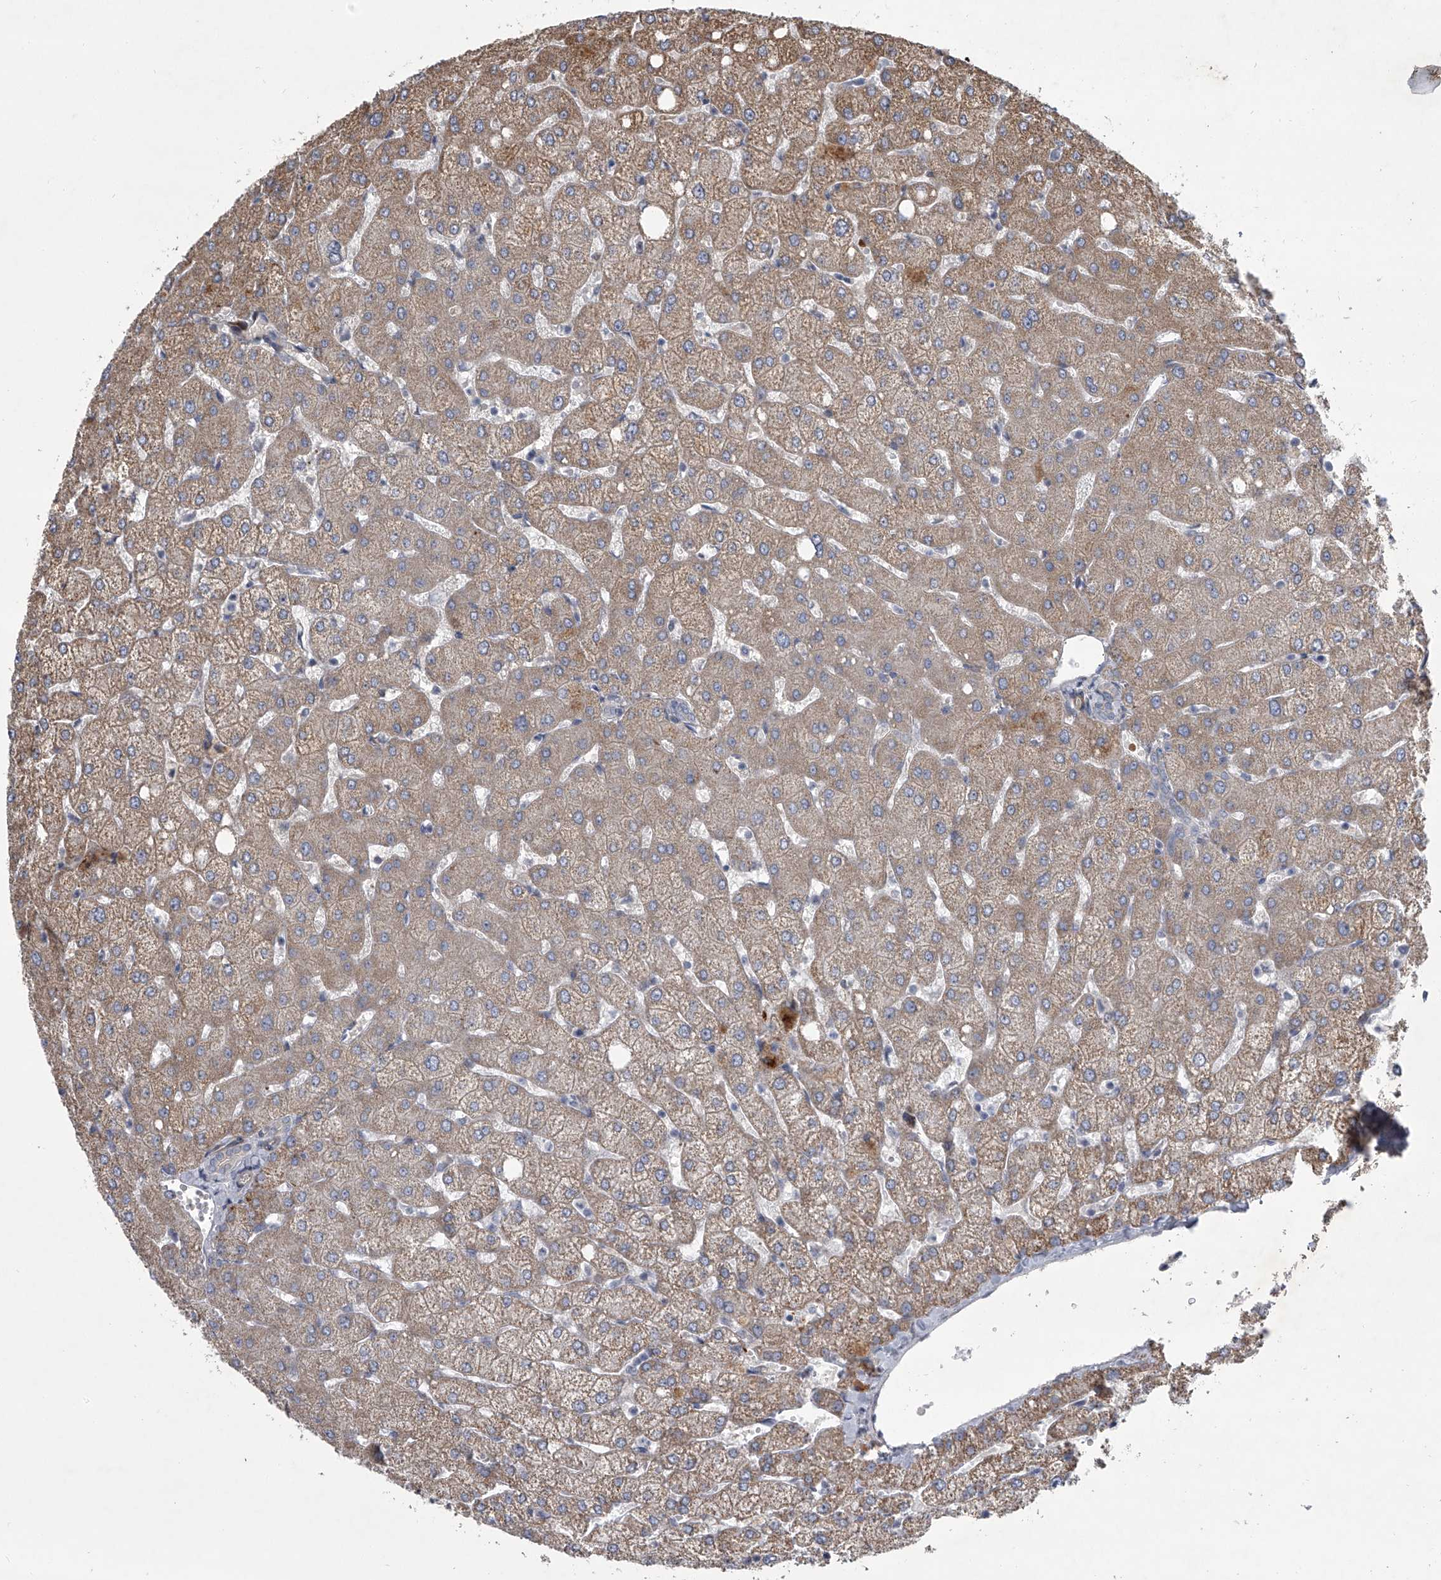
{"staining": {"intensity": "negative", "quantity": "none", "location": "none"}, "tissue": "liver", "cell_type": "Cholangiocytes", "image_type": "normal", "snomed": [{"axis": "morphology", "description": "Normal tissue, NOS"}, {"axis": "topography", "description": "Liver"}], "caption": "Micrograph shows no significant protein staining in cholangiocytes of benign liver. (DAB (3,3'-diaminobenzidine) immunohistochemistry (IHC) visualized using brightfield microscopy, high magnification).", "gene": "HEATR6", "patient": {"sex": "female", "age": 54}}